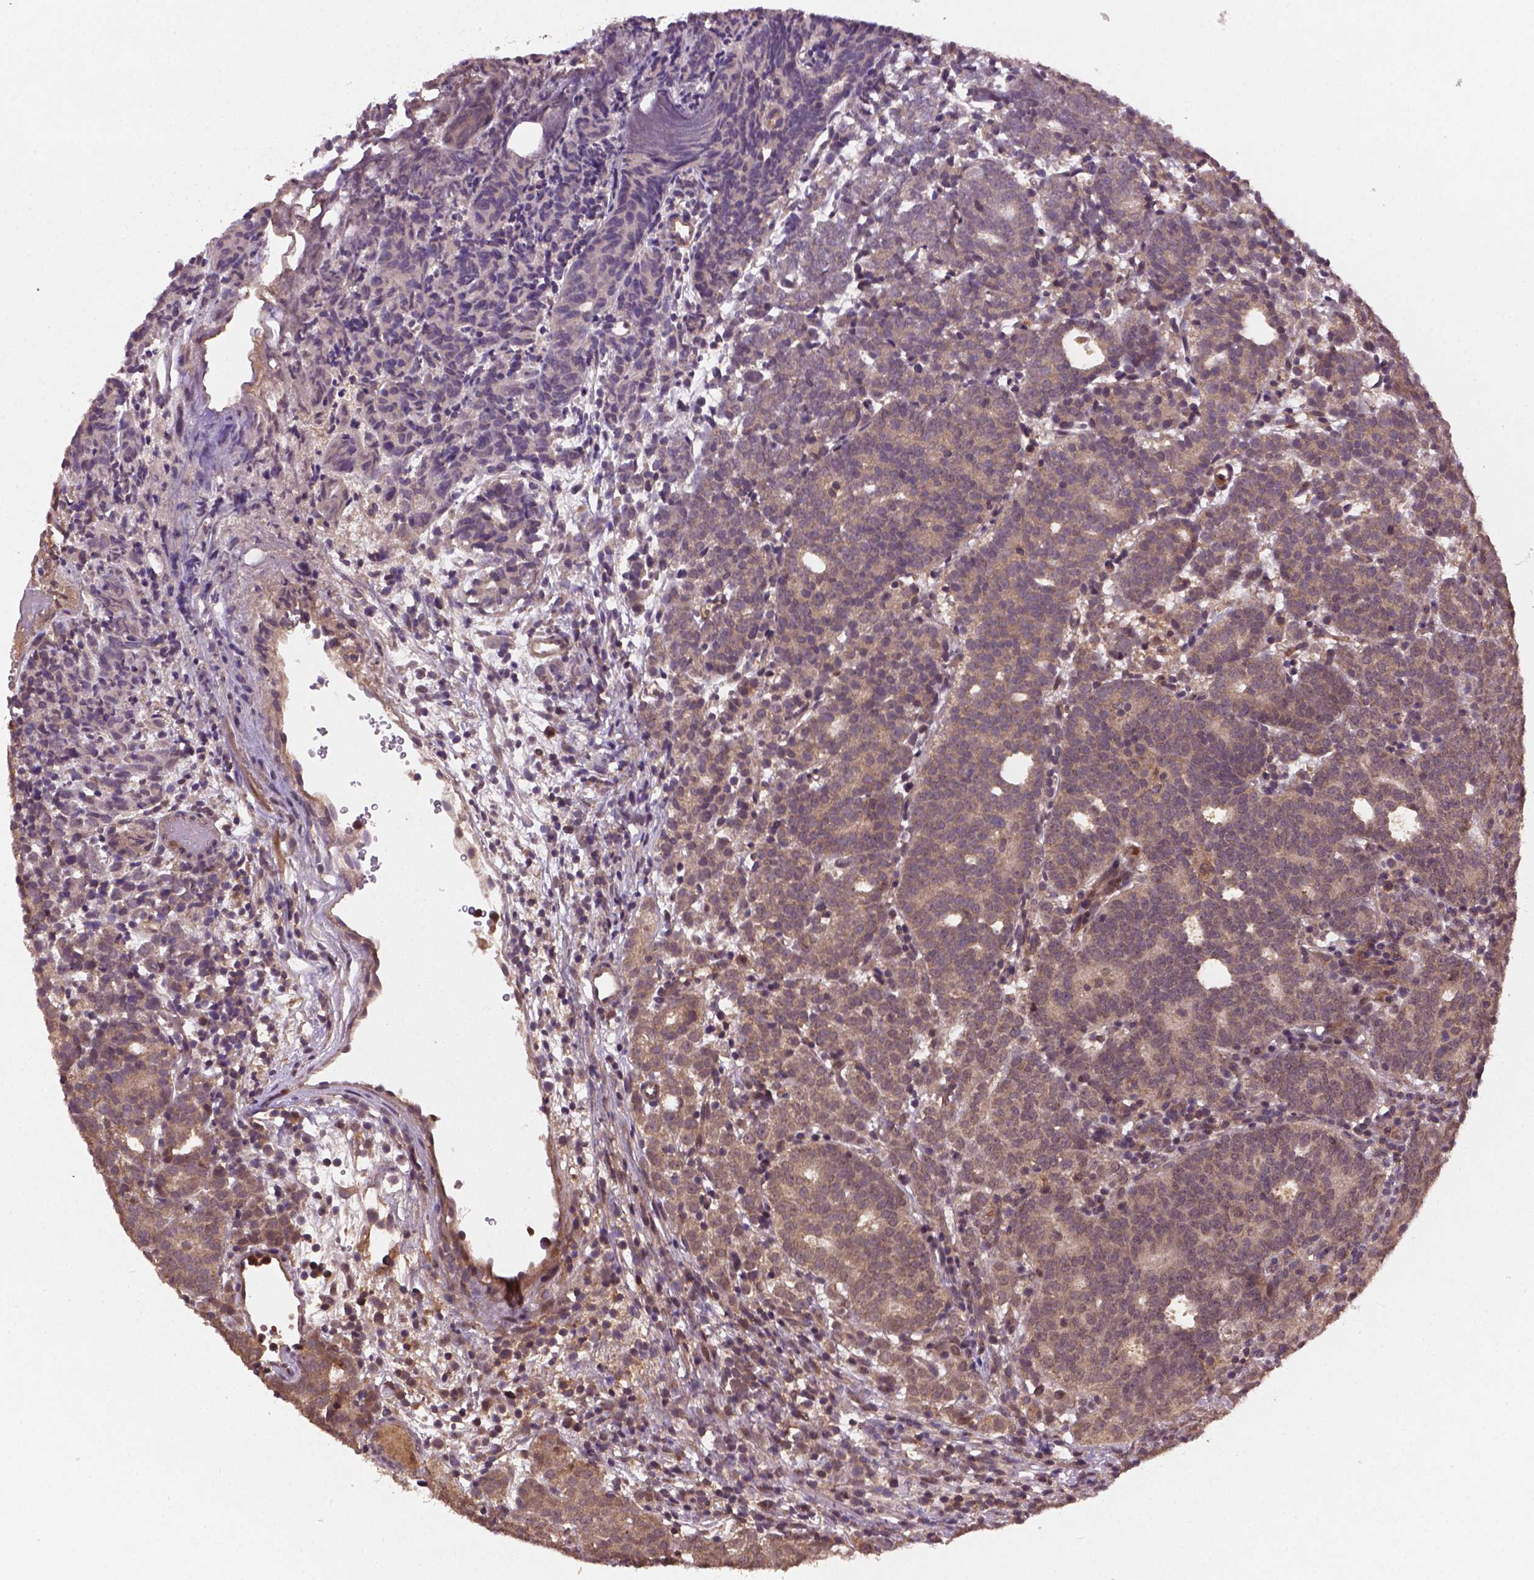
{"staining": {"intensity": "weak", "quantity": "<25%", "location": "cytoplasmic/membranous"}, "tissue": "prostate cancer", "cell_type": "Tumor cells", "image_type": "cancer", "snomed": [{"axis": "morphology", "description": "Adenocarcinoma, High grade"}, {"axis": "topography", "description": "Prostate"}], "caption": "Tumor cells are negative for brown protein staining in high-grade adenocarcinoma (prostate).", "gene": "NIPAL2", "patient": {"sex": "male", "age": 53}}